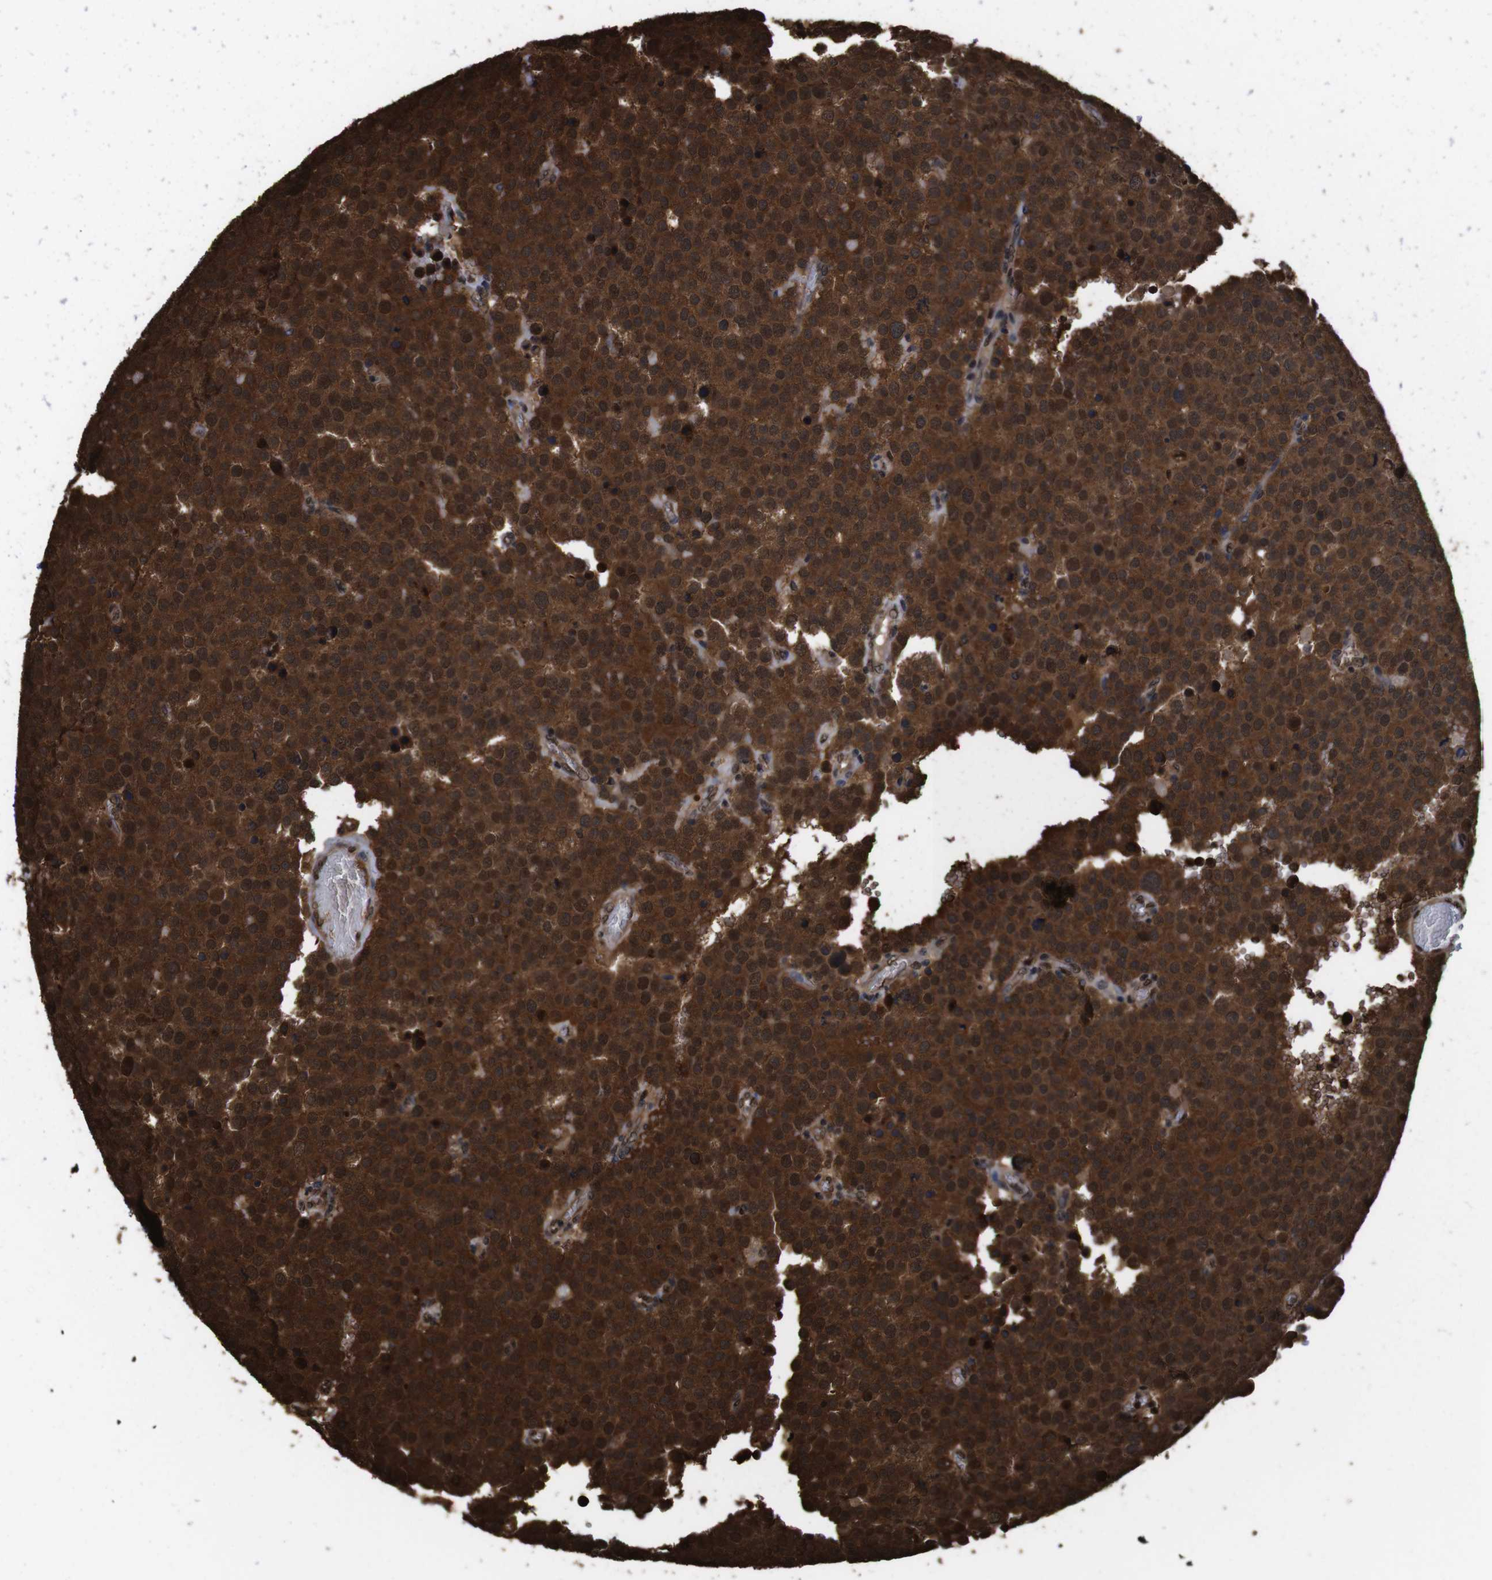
{"staining": {"intensity": "strong", "quantity": ">75%", "location": "cytoplasmic/membranous,nuclear"}, "tissue": "testis cancer", "cell_type": "Tumor cells", "image_type": "cancer", "snomed": [{"axis": "morphology", "description": "Normal tissue, NOS"}, {"axis": "morphology", "description": "Seminoma, NOS"}, {"axis": "topography", "description": "Testis"}], "caption": "This is an image of immunohistochemistry staining of testis seminoma, which shows strong staining in the cytoplasmic/membranous and nuclear of tumor cells.", "gene": "VCP", "patient": {"sex": "male", "age": 71}}